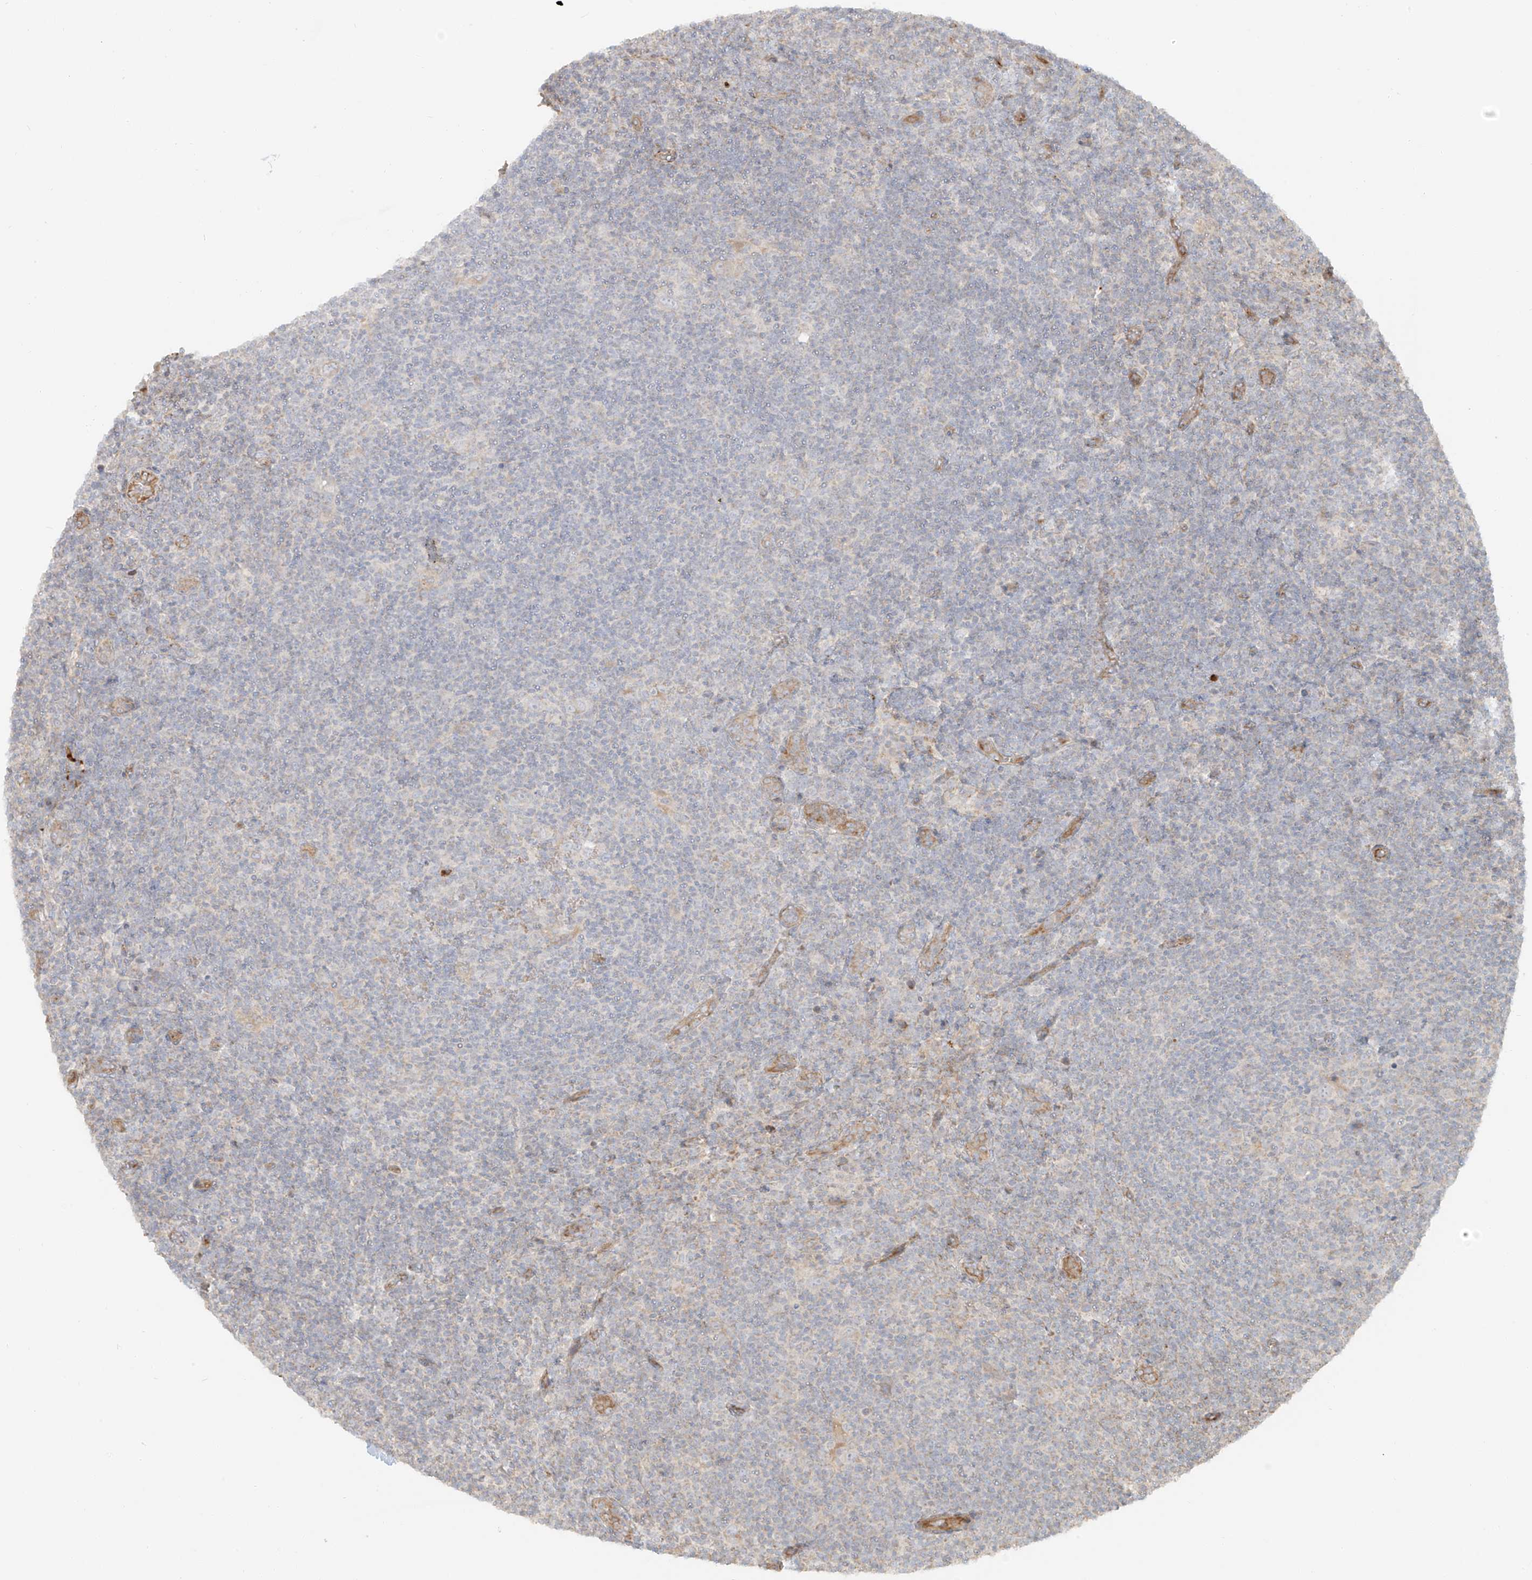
{"staining": {"intensity": "negative", "quantity": "none", "location": "none"}, "tissue": "lymphoma", "cell_type": "Tumor cells", "image_type": "cancer", "snomed": [{"axis": "morphology", "description": "Hodgkin's disease, NOS"}, {"axis": "topography", "description": "Lymph node"}], "caption": "Immunohistochemistry of Hodgkin's disease demonstrates no expression in tumor cells.", "gene": "MIPEP", "patient": {"sex": "female", "age": 57}}